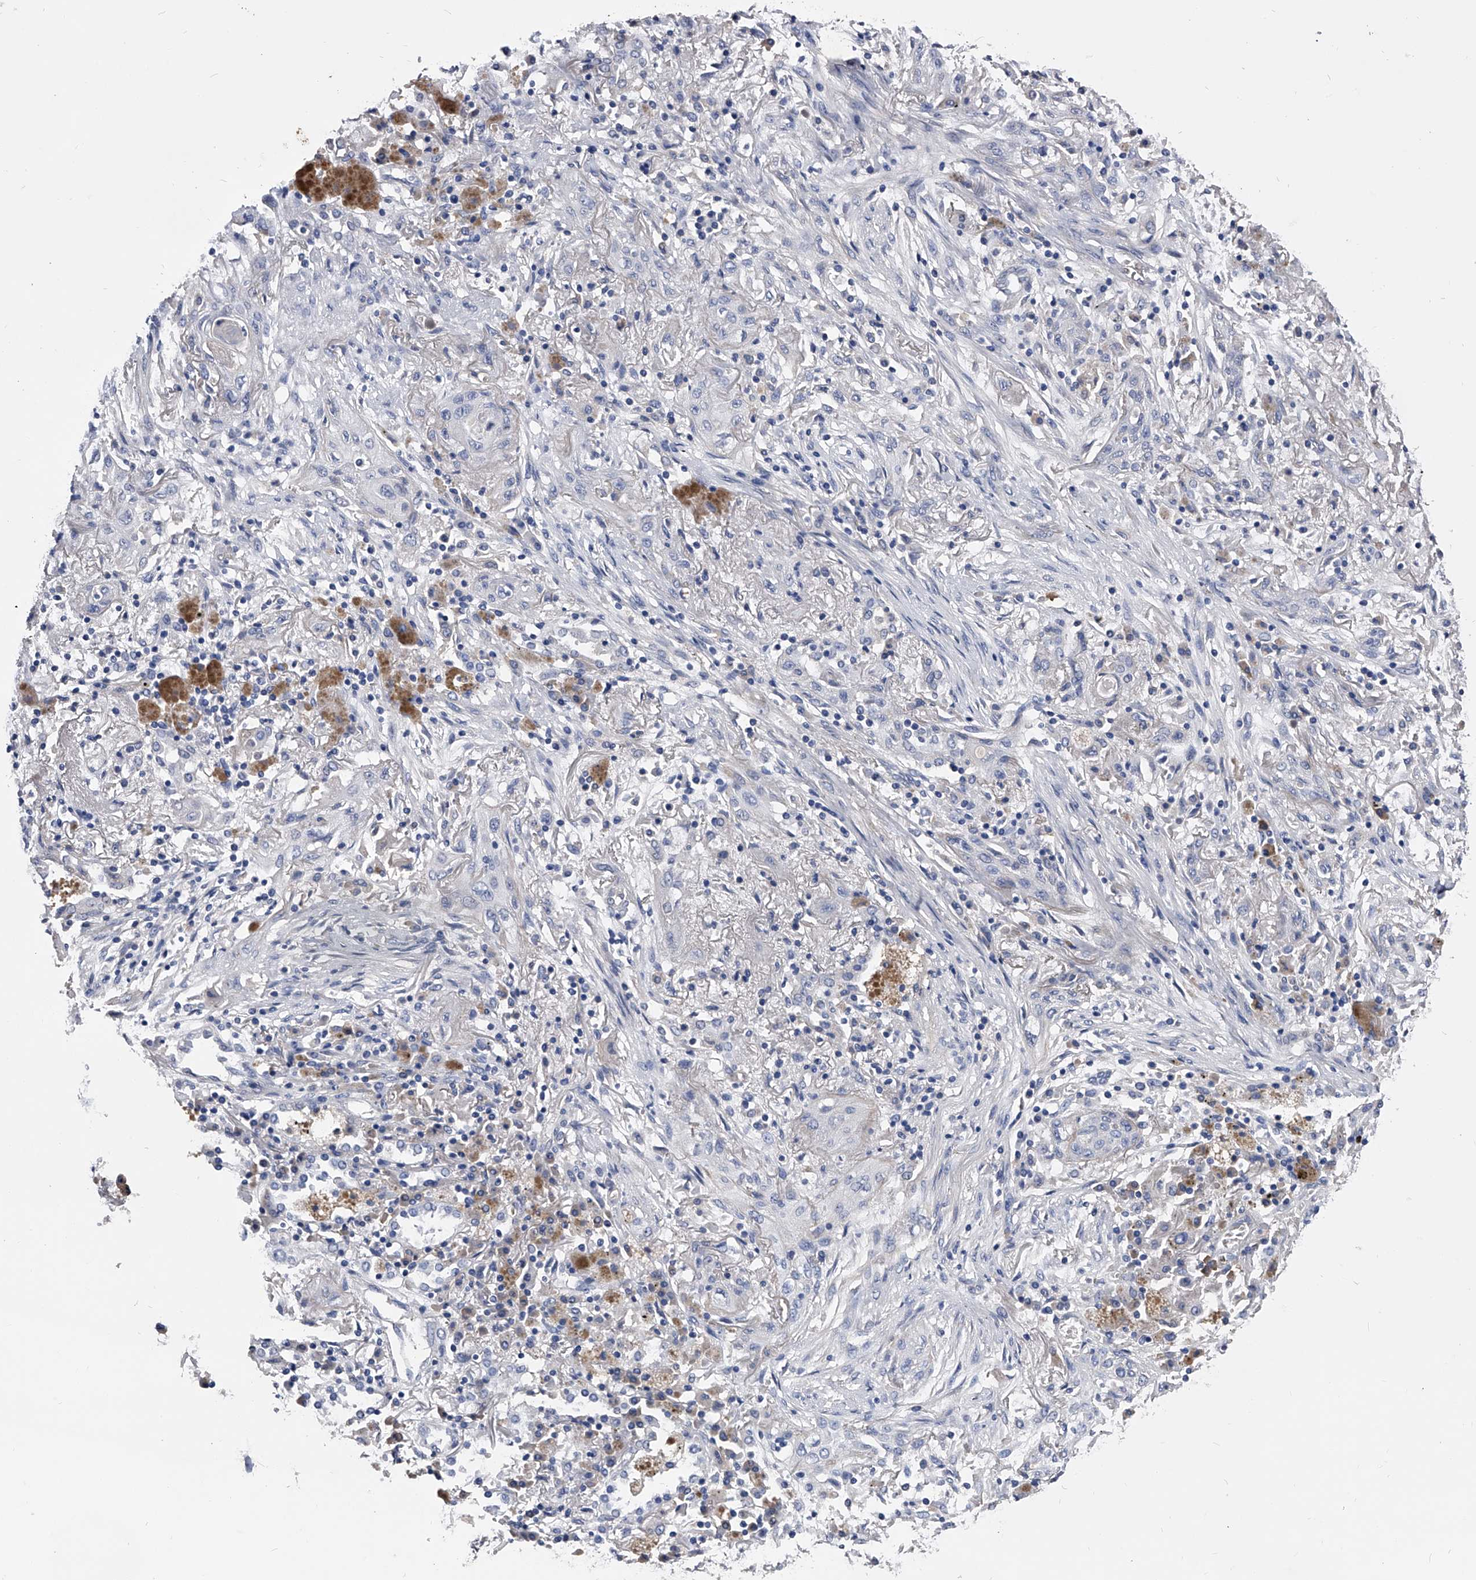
{"staining": {"intensity": "negative", "quantity": "none", "location": "none"}, "tissue": "lung cancer", "cell_type": "Tumor cells", "image_type": "cancer", "snomed": [{"axis": "morphology", "description": "Squamous cell carcinoma, NOS"}, {"axis": "topography", "description": "Lung"}], "caption": "The photomicrograph demonstrates no staining of tumor cells in lung cancer. (DAB (3,3'-diaminobenzidine) immunohistochemistry (IHC) with hematoxylin counter stain).", "gene": "EFCAB7", "patient": {"sex": "female", "age": 47}}